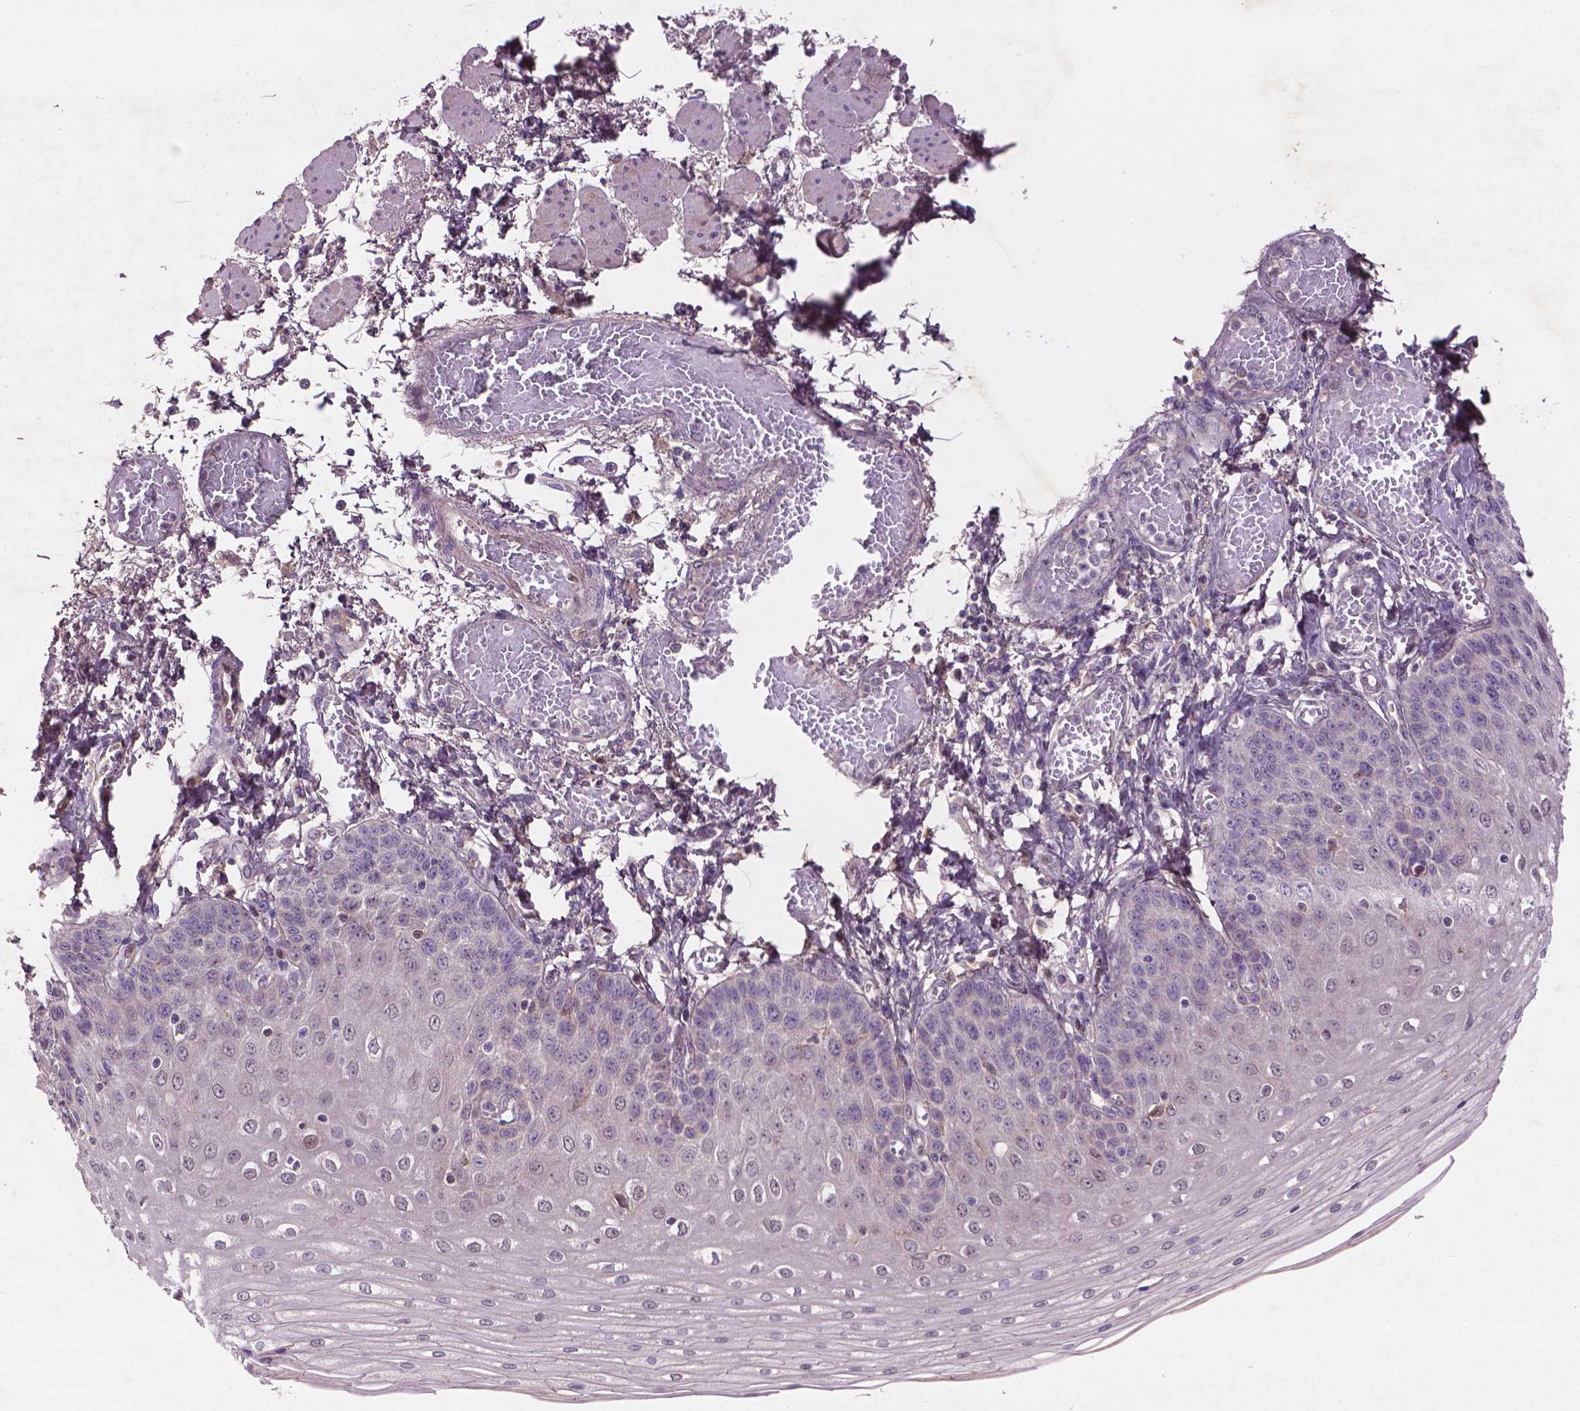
{"staining": {"intensity": "negative", "quantity": "none", "location": "none"}, "tissue": "esophagus", "cell_type": "Squamous epithelial cells", "image_type": "normal", "snomed": [{"axis": "morphology", "description": "Normal tissue, NOS"}, {"axis": "morphology", "description": "Adenocarcinoma, NOS"}, {"axis": "topography", "description": "Esophagus"}], "caption": "A high-resolution histopathology image shows immunohistochemistry staining of unremarkable esophagus, which demonstrates no significant staining in squamous epithelial cells. (Brightfield microscopy of DAB immunohistochemistry at high magnification).", "gene": "SOX17", "patient": {"sex": "male", "age": 81}}